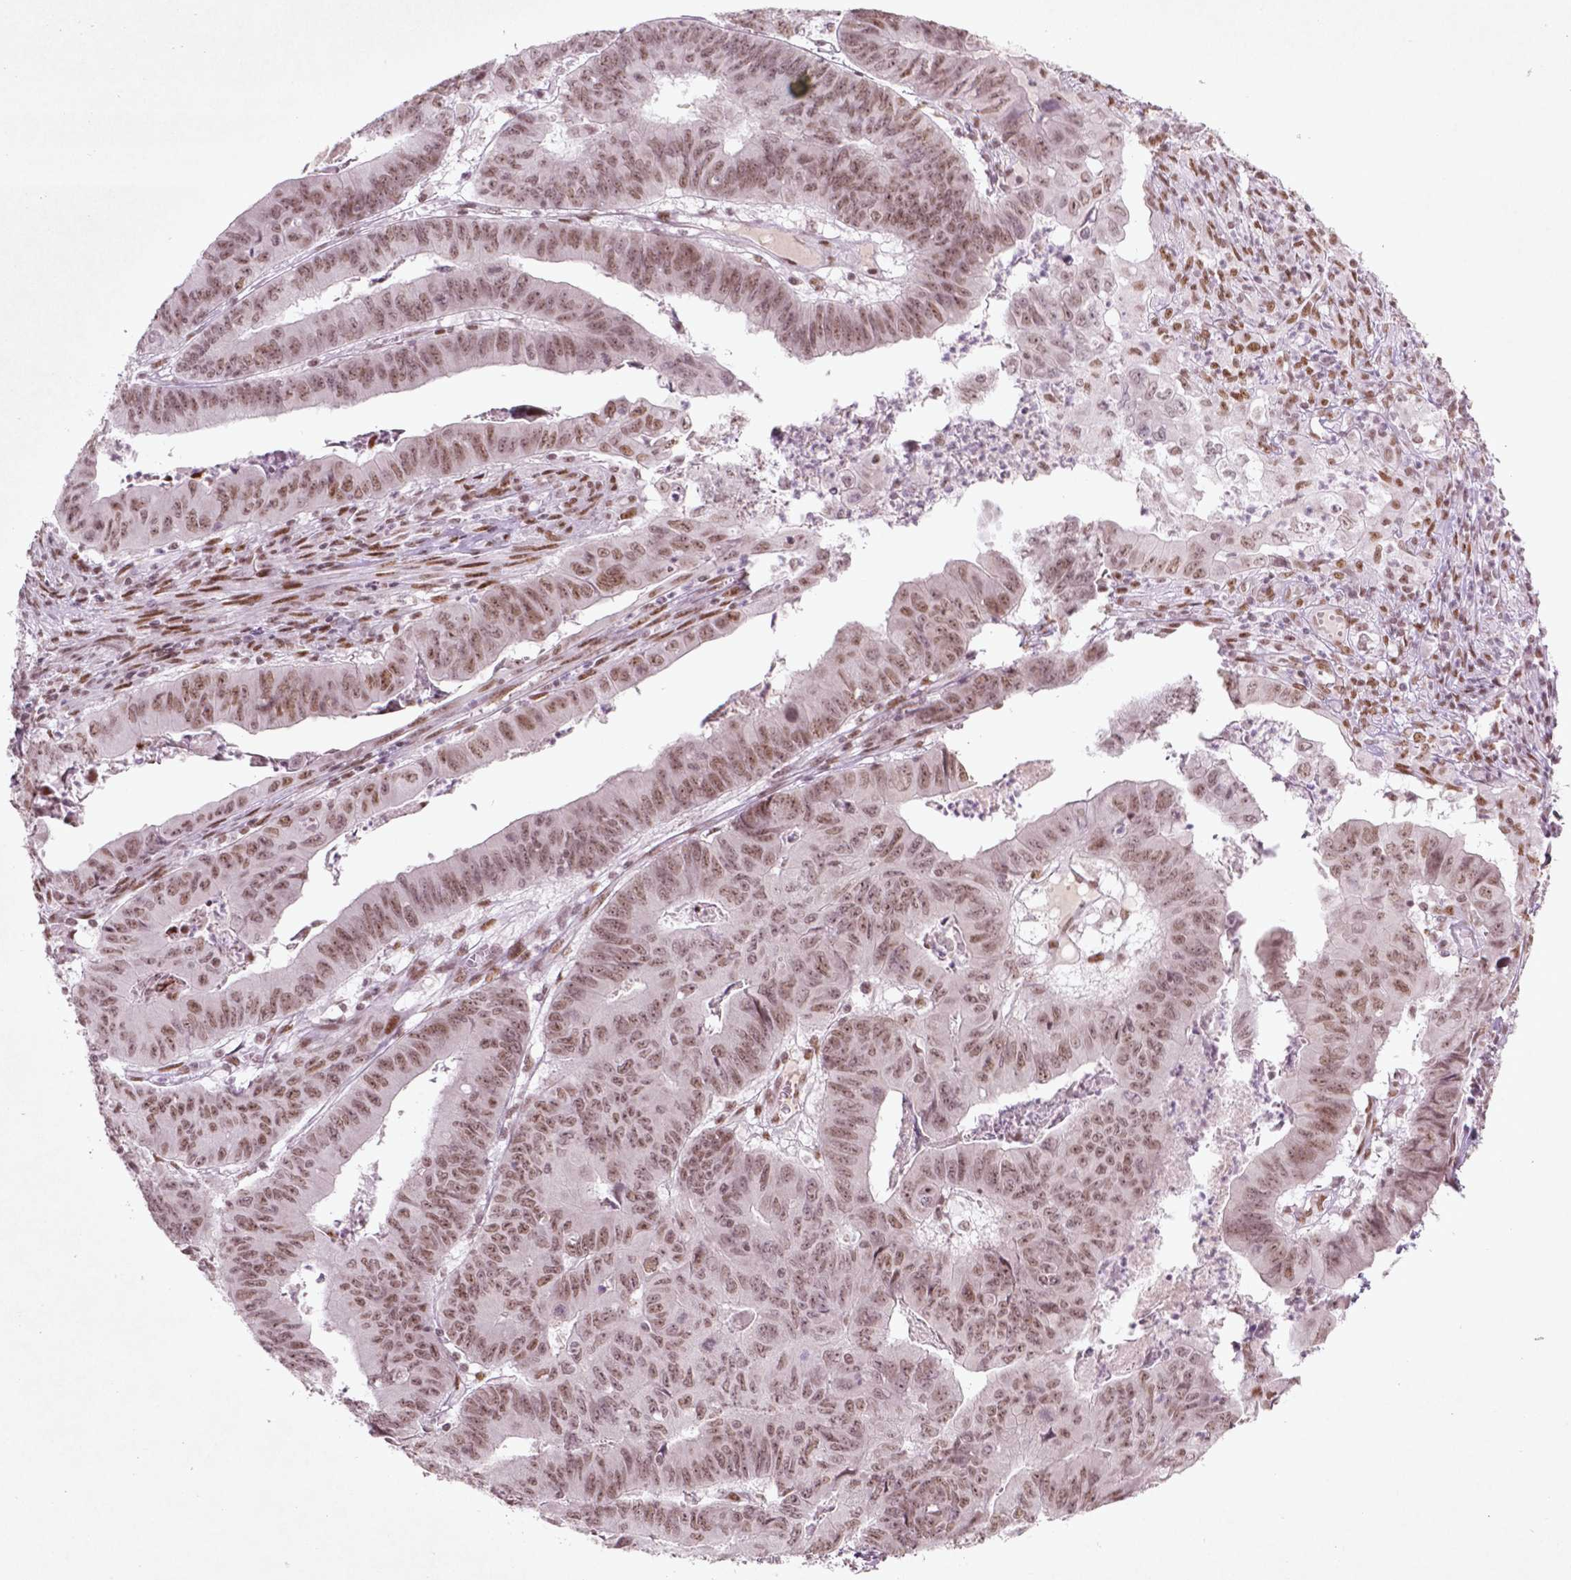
{"staining": {"intensity": "moderate", "quantity": ">75%", "location": "nuclear"}, "tissue": "stomach cancer", "cell_type": "Tumor cells", "image_type": "cancer", "snomed": [{"axis": "morphology", "description": "Adenocarcinoma, NOS"}, {"axis": "topography", "description": "Stomach, lower"}], "caption": "Stomach cancer (adenocarcinoma) stained for a protein shows moderate nuclear positivity in tumor cells. (brown staining indicates protein expression, while blue staining denotes nuclei).", "gene": "HMG20B", "patient": {"sex": "male", "age": 77}}